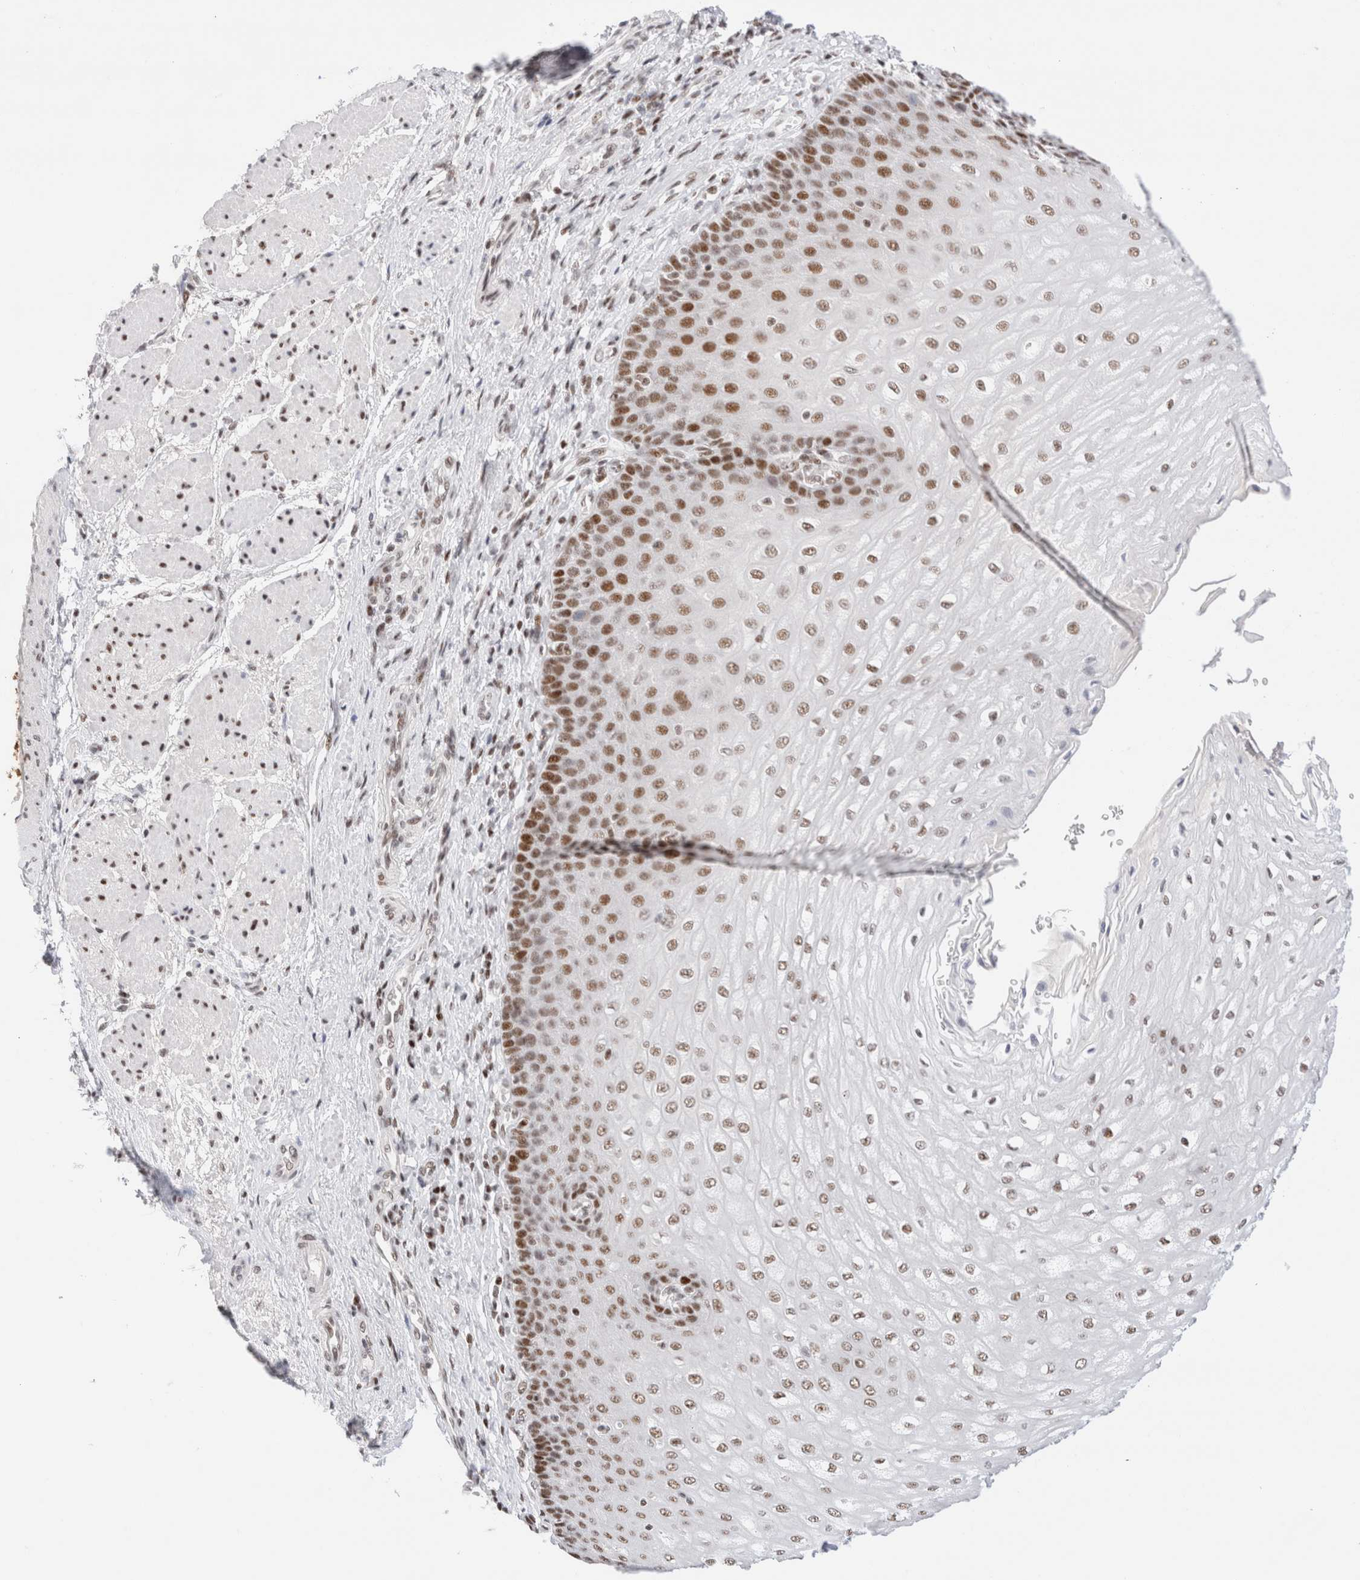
{"staining": {"intensity": "moderate", "quantity": ">75%", "location": "nuclear"}, "tissue": "esophagus", "cell_type": "Squamous epithelial cells", "image_type": "normal", "snomed": [{"axis": "morphology", "description": "Normal tissue, NOS"}, {"axis": "topography", "description": "Esophagus"}], "caption": "A medium amount of moderate nuclear staining is appreciated in approximately >75% of squamous epithelial cells in normal esophagus. (Brightfield microscopy of DAB IHC at high magnification).", "gene": "ZNF282", "patient": {"sex": "male", "age": 54}}